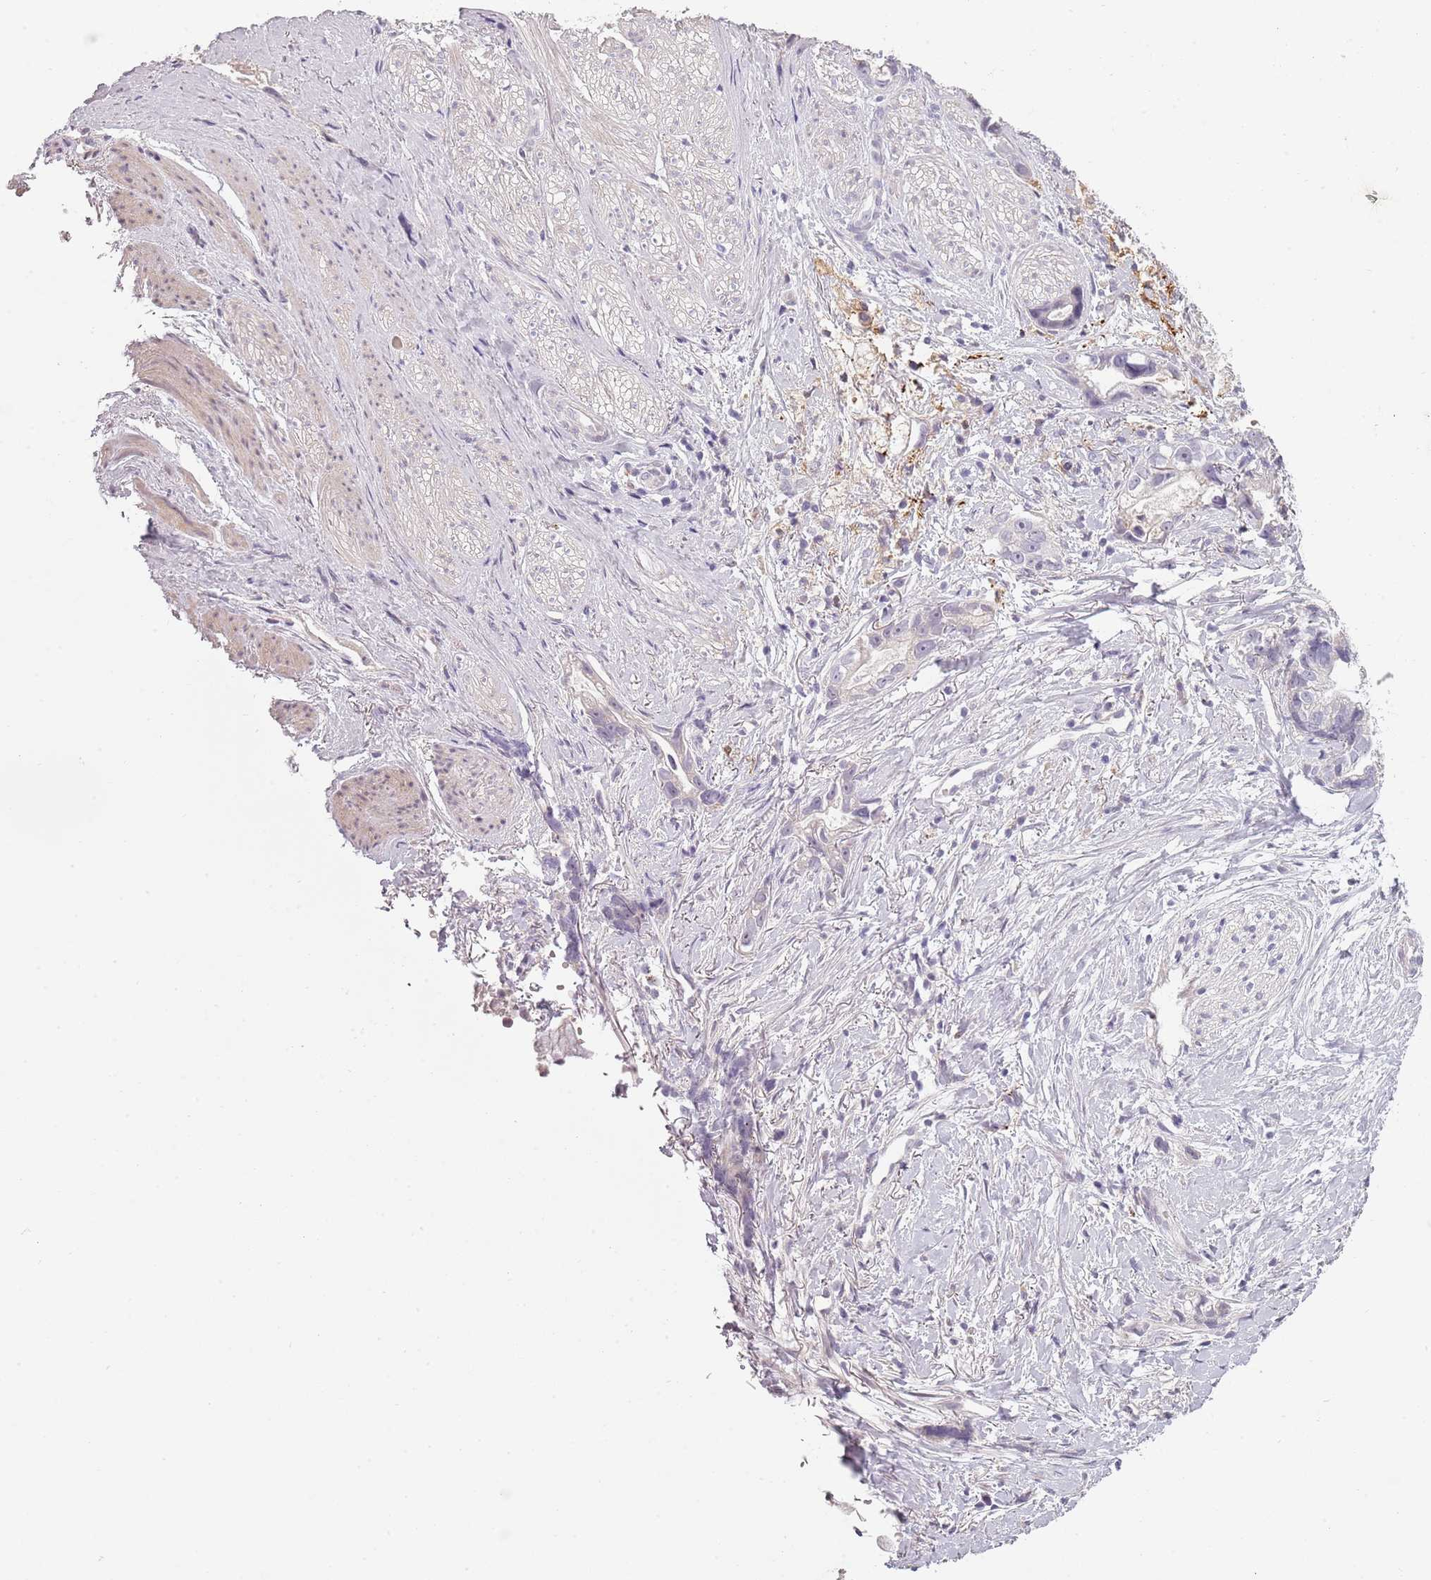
{"staining": {"intensity": "negative", "quantity": "none", "location": "none"}, "tissue": "stomach cancer", "cell_type": "Tumor cells", "image_type": "cancer", "snomed": [{"axis": "morphology", "description": "Adenocarcinoma, NOS"}, {"axis": "topography", "description": "Stomach"}], "caption": "Tumor cells are negative for brown protein staining in stomach cancer.", "gene": "CC2D2B", "patient": {"sex": "male", "age": 55}}